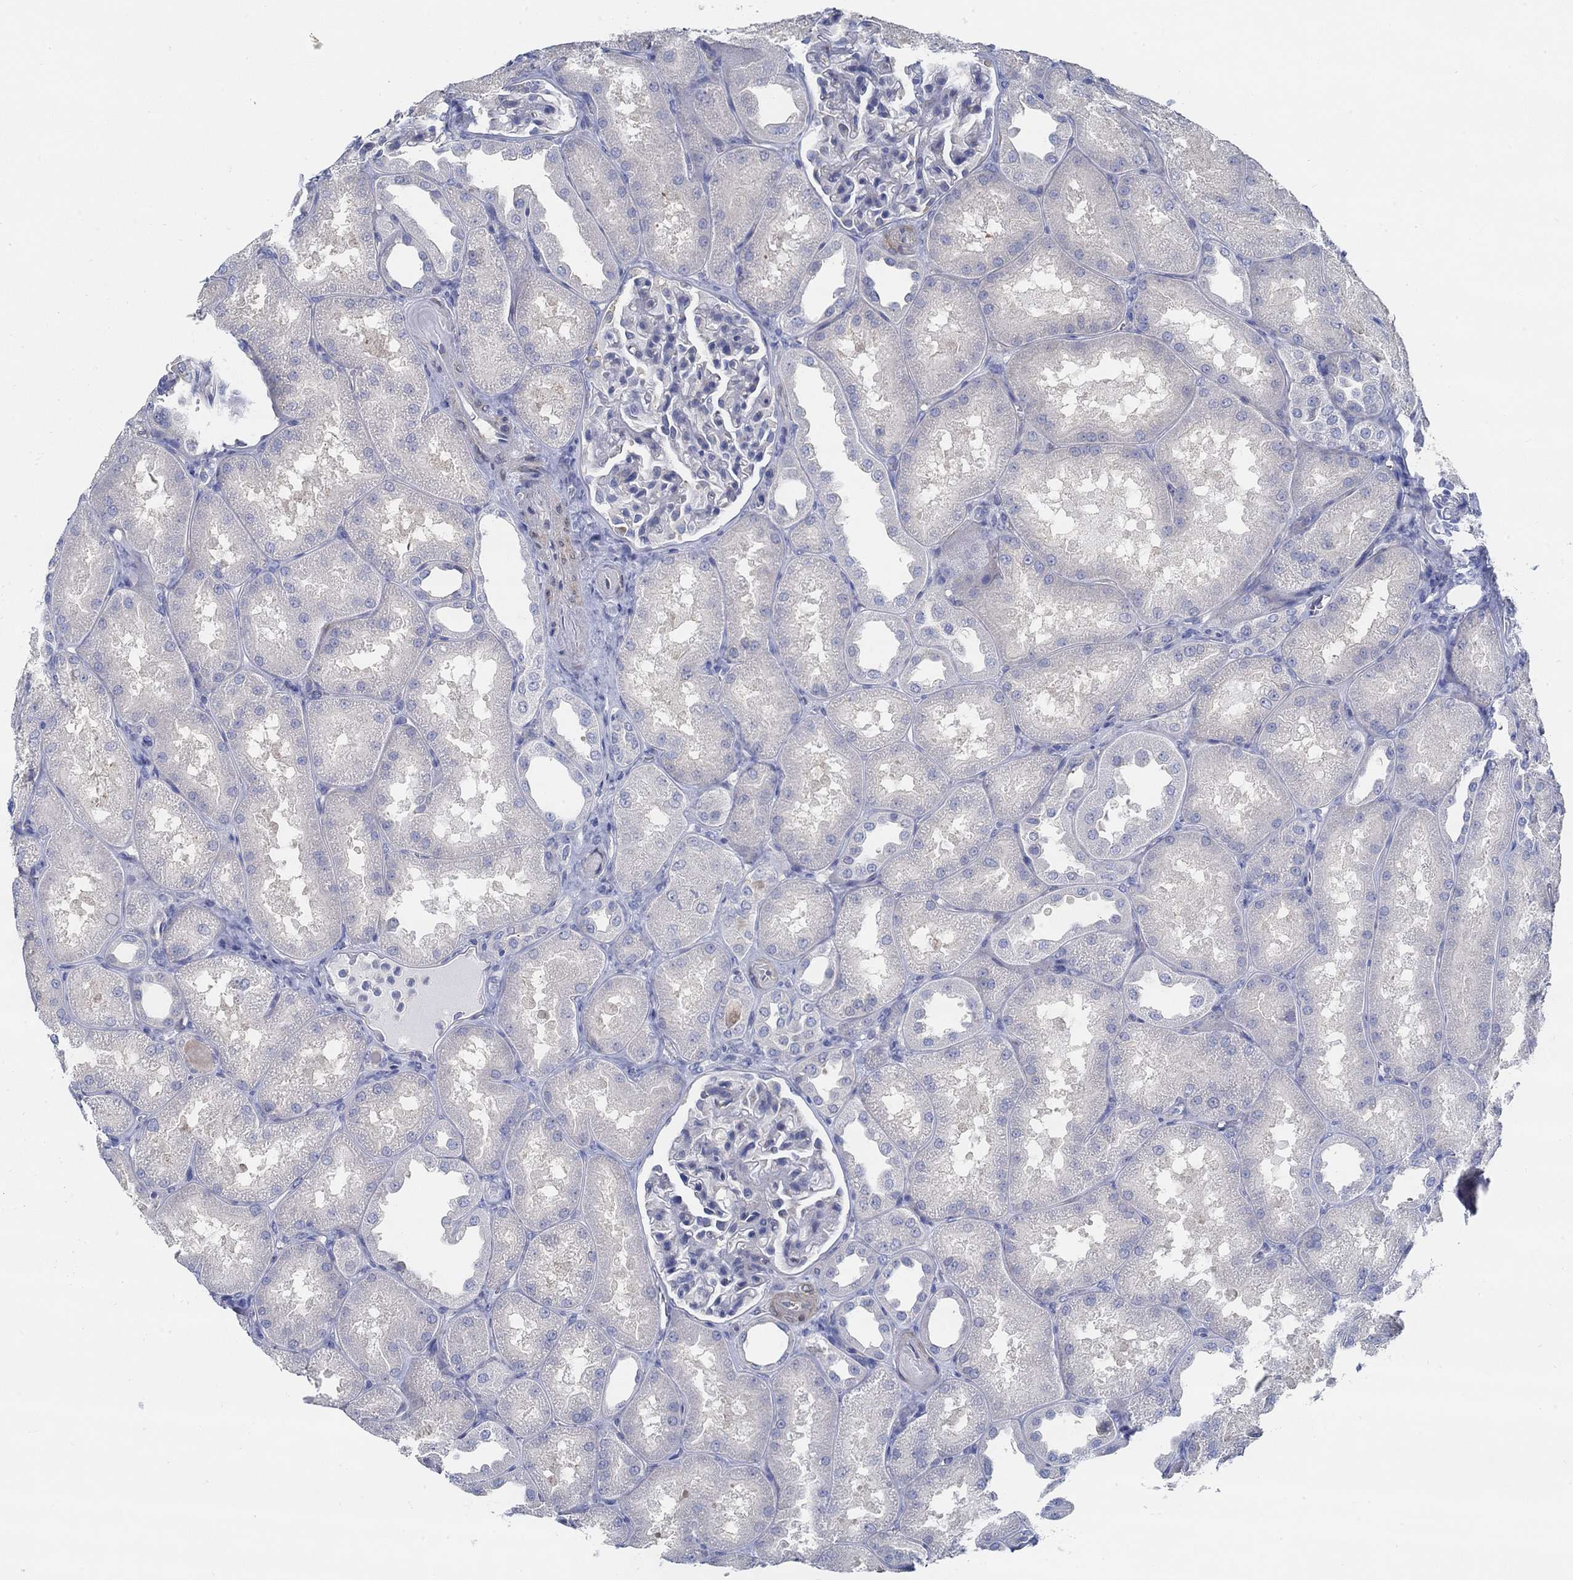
{"staining": {"intensity": "negative", "quantity": "none", "location": "none"}, "tissue": "kidney", "cell_type": "Cells in glomeruli", "image_type": "normal", "snomed": [{"axis": "morphology", "description": "Normal tissue, NOS"}, {"axis": "topography", "description": "Kidney"}], "caption": "Immunohistochemical staining of normal kidney exhibits no significant positivity in cells in glomeruli.", "gene": "C15orf39", "patient": {"sex": "male", "age": 61}}